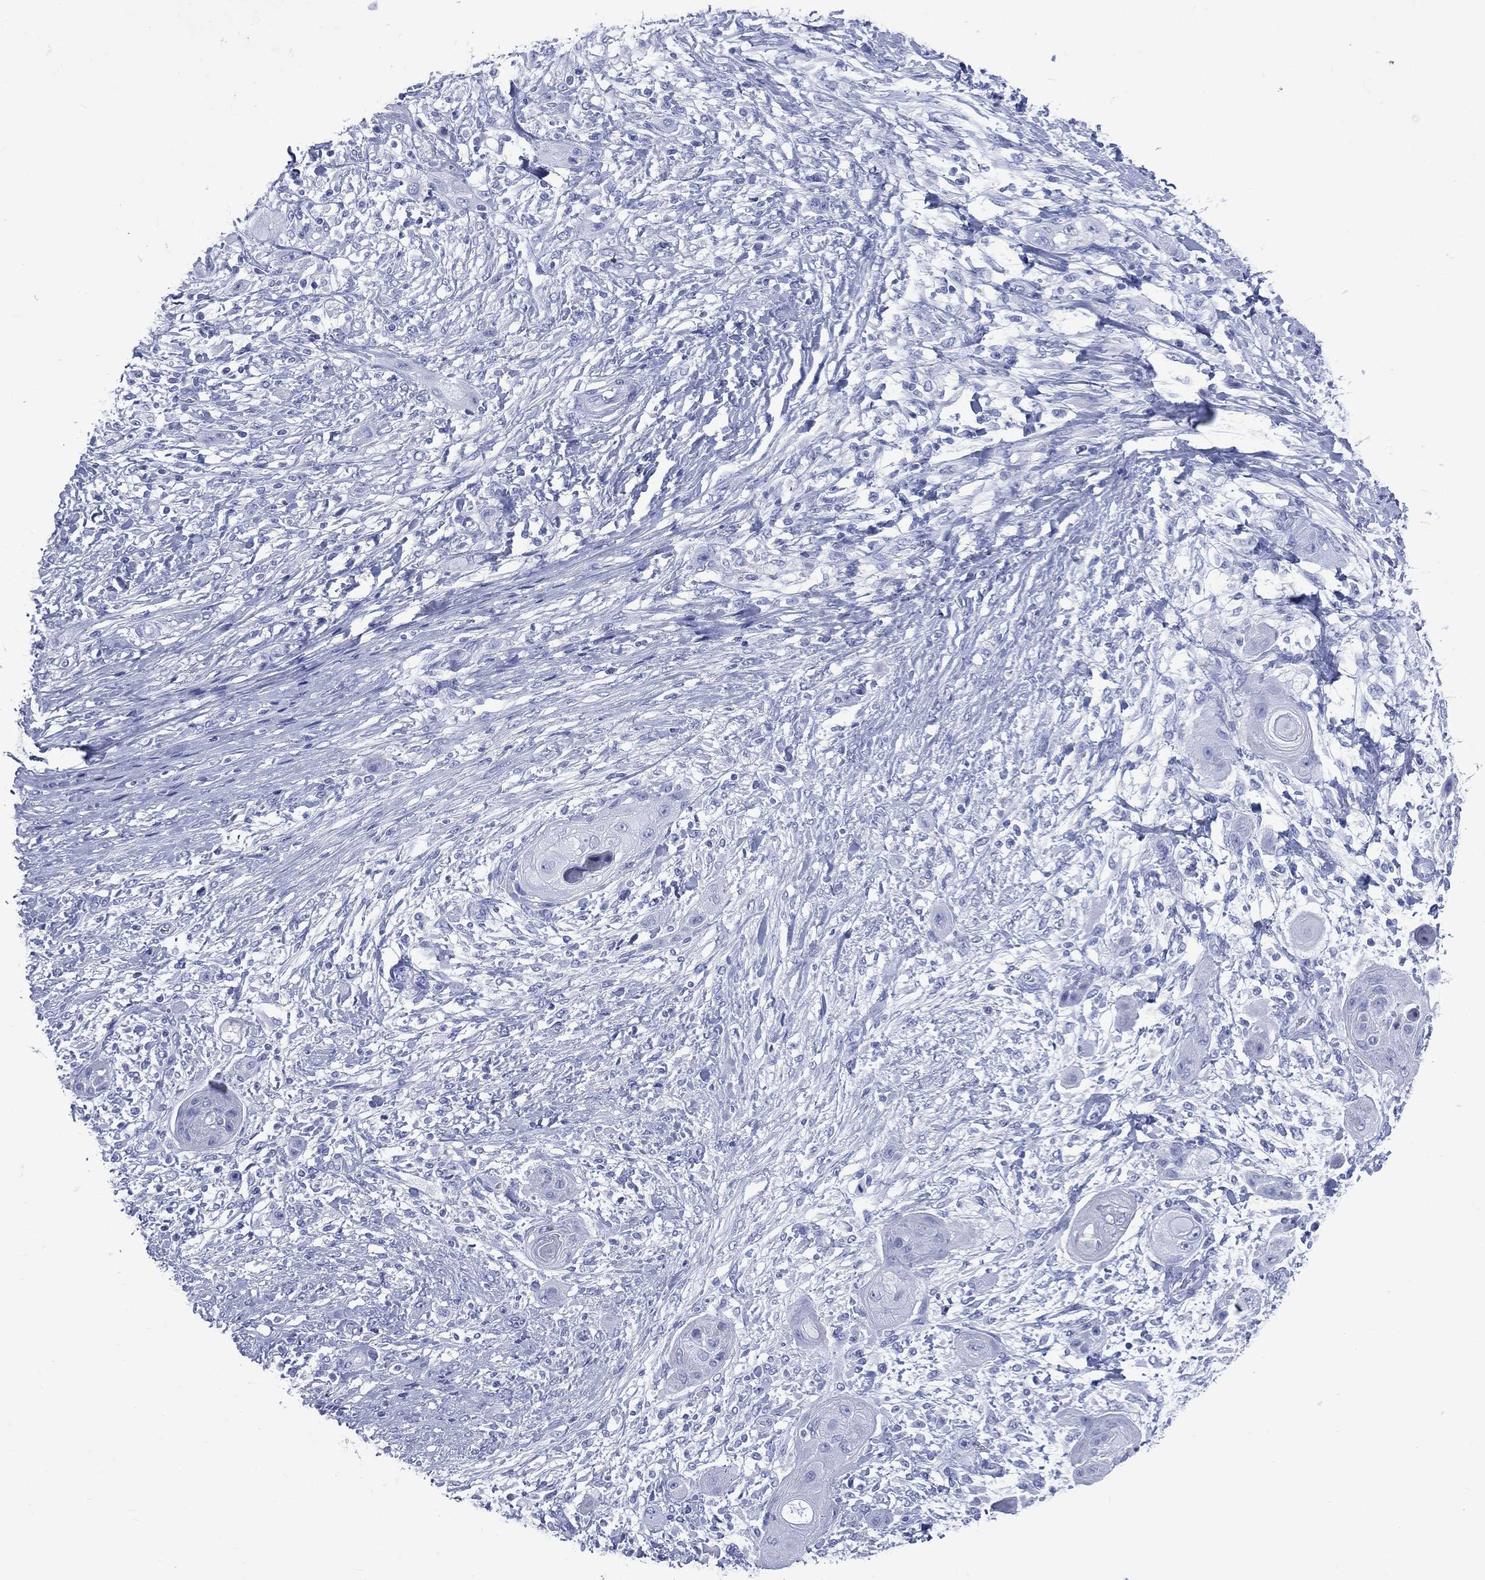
{"staining": {"intensity": "negative", "quantity": "none", "location": "none"}, "tissue": "skin cancer", "cell_type": "Tumor cells", "image_type": "cancer", "snomed": [{"axis": "morphology", "description": "Squamous cell carcinoma, NOS"}, {"axis": "topography", "description": "Skin"}], "caption": "Skin cancer was stained to show a protein in brown. There is no significant staining in tumor cells. (DAB (3,3'-diaminobenzidine) immunohistochemistry (IHC), high magnification).", "gene": "SYP", "patient": {"sex": "male", "age": 62}}